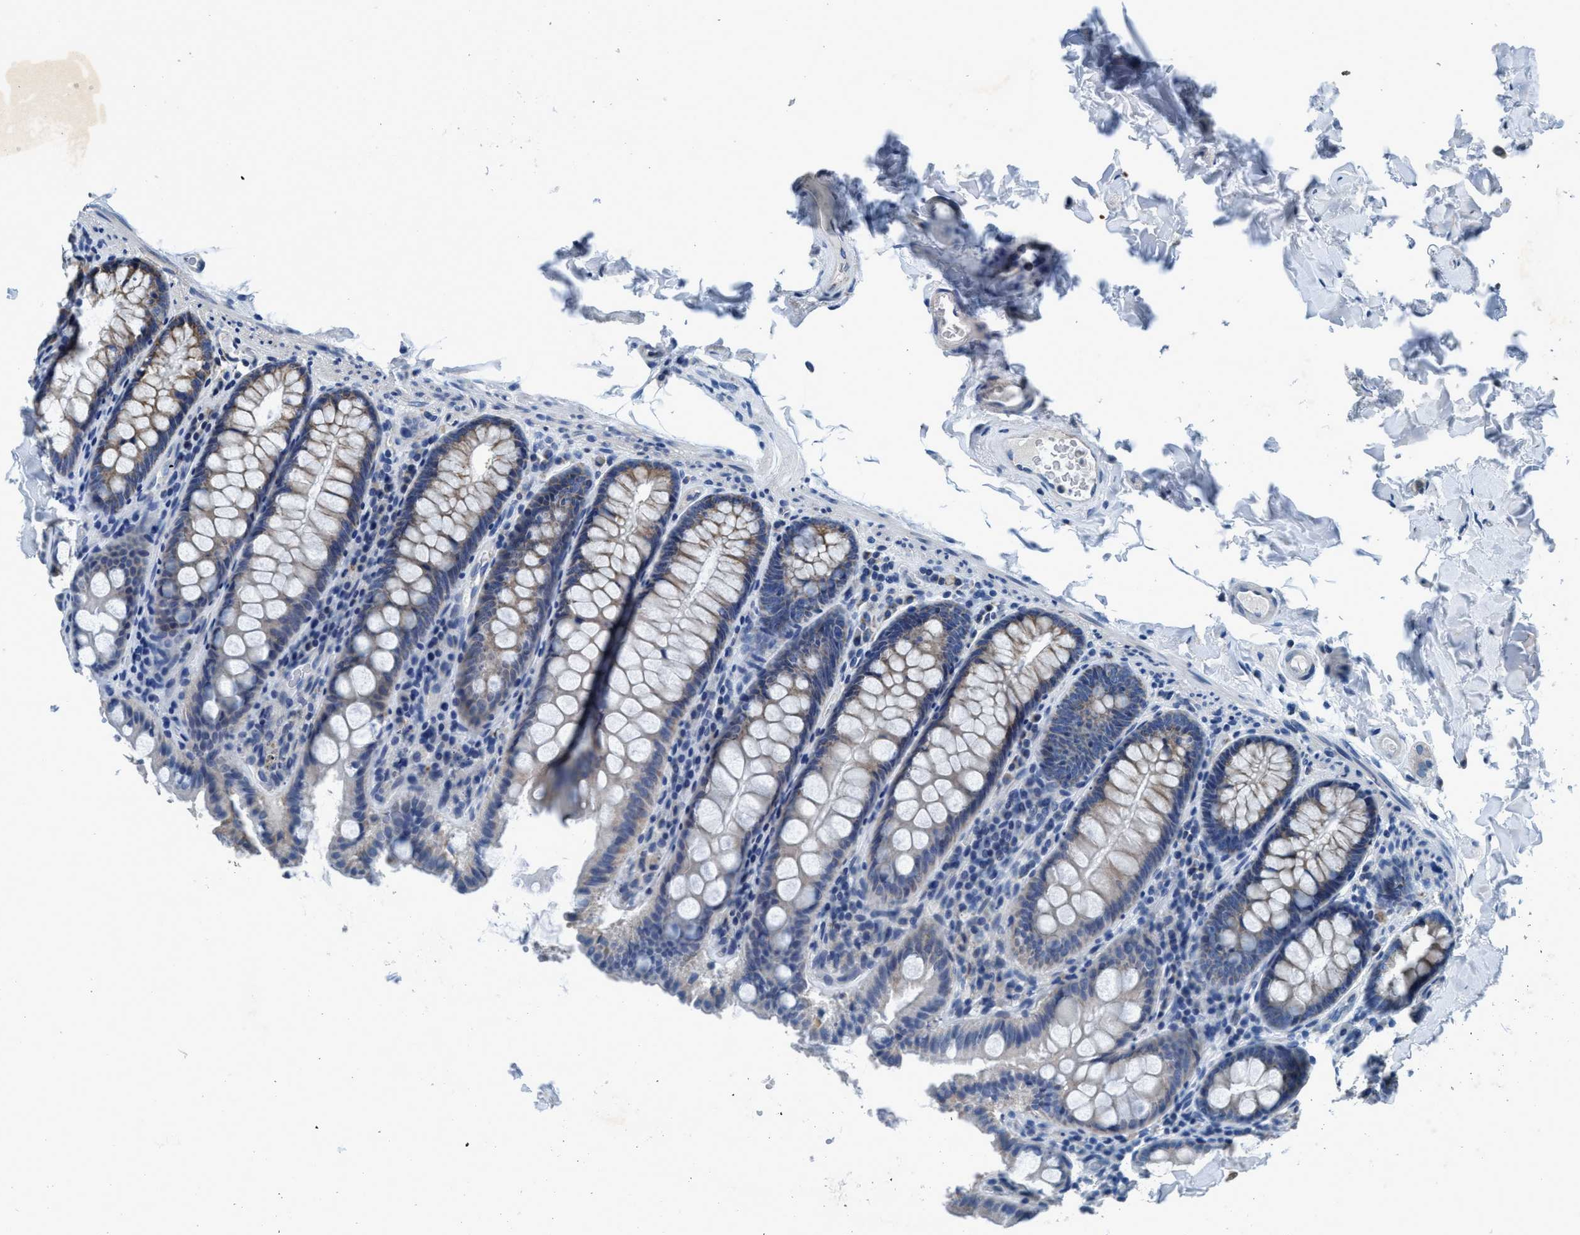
{"staining": {"intensity": "negative", "quantity": "none", "location": "none"}, "tissue": "colon", "cell_type": "Endothelial cells", "image_type": "normal", "snomed": [{"axis": "morphology", "description": "Normal tissue, NOS"}, {"axis": "topography", "description": "Colon"}], "caption": "A micrograph of colon stained for a protein displays no brown staining in endothelial cells.", "gene": "ANKFN1", "patient": {"sex": "female", "age": 61}}